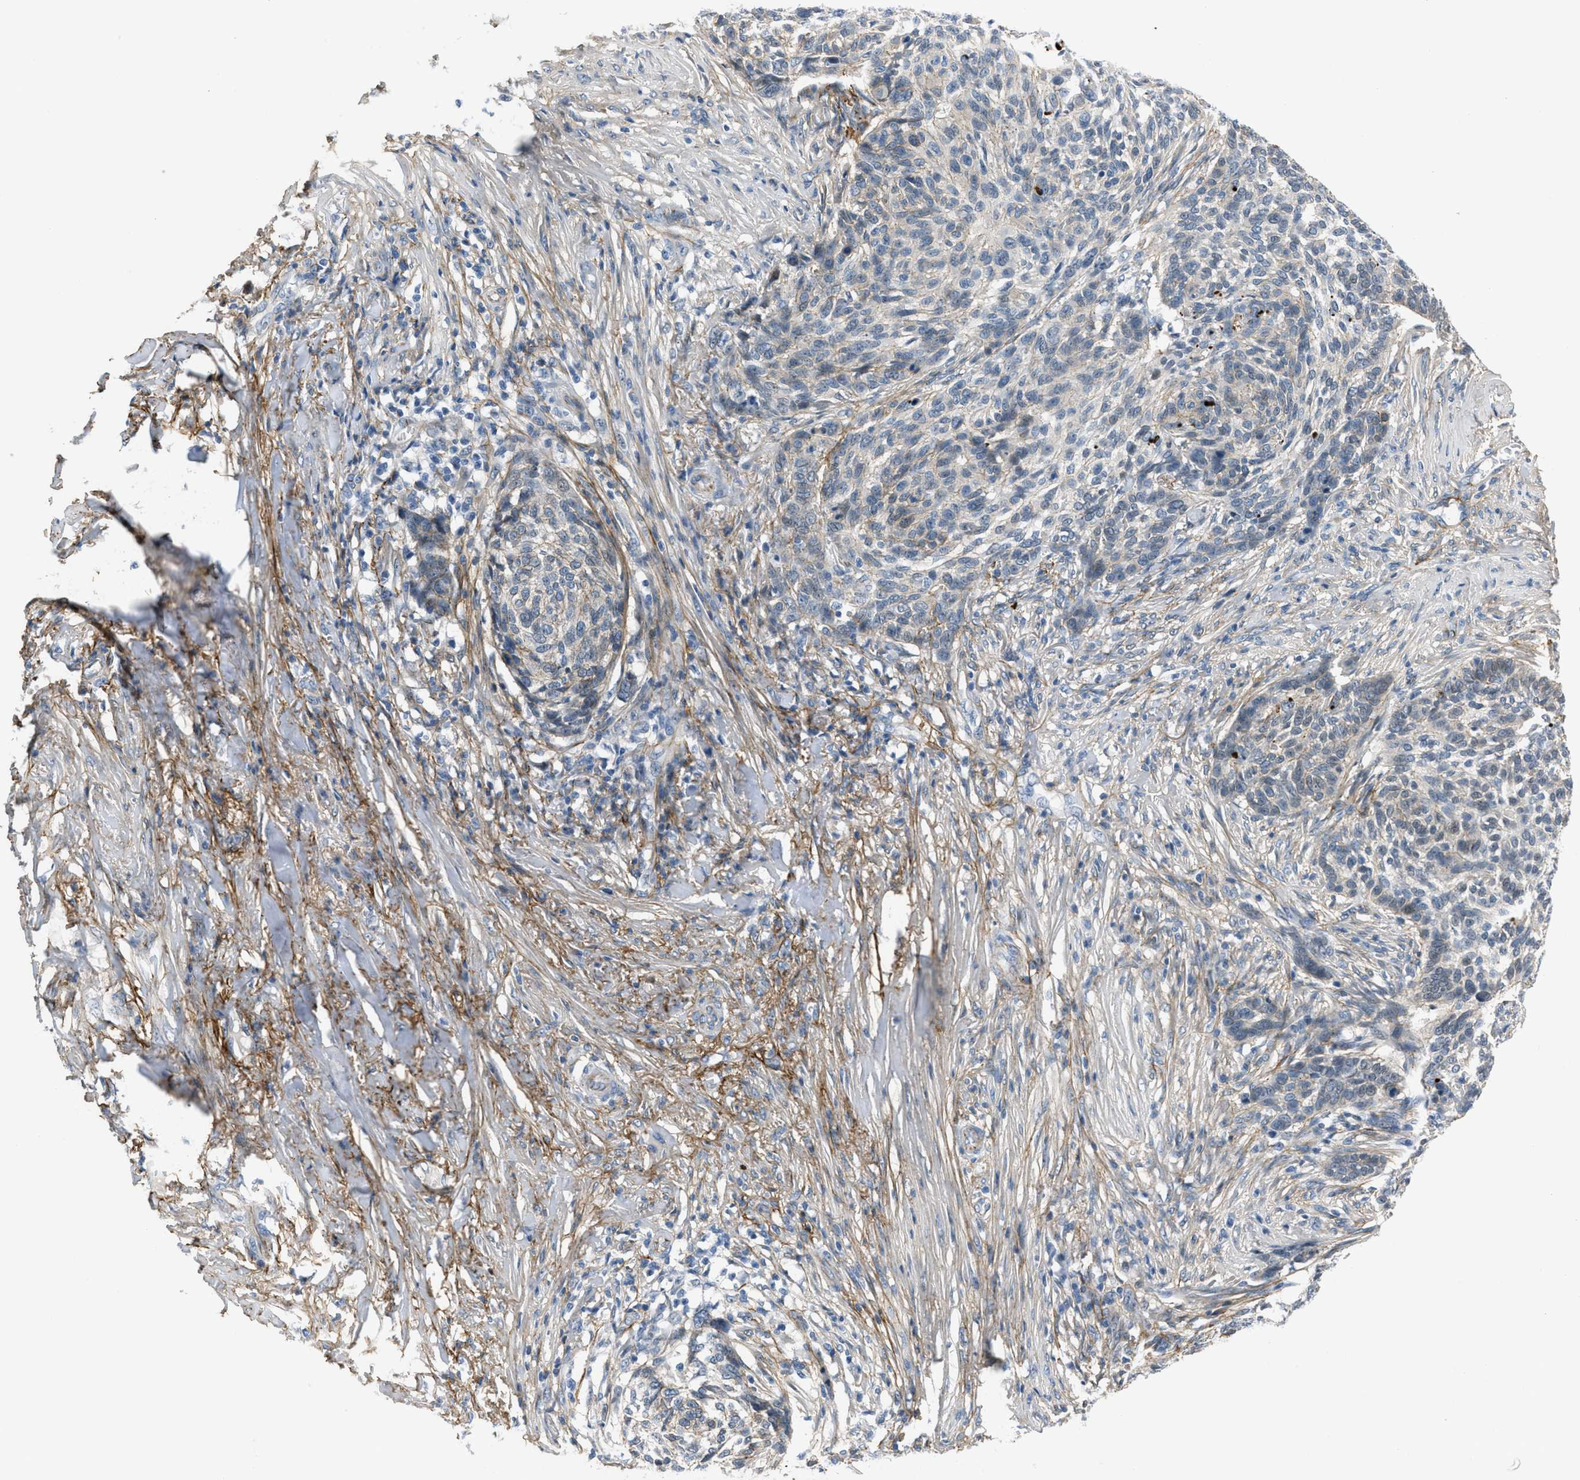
{"staining": {"intensity": "weak", "quantity": "<25%", "location": "cytoplasmic/membranous"}, "tissue": "skin cancer", "cell_type": "Tumor cells", "image_type": "cancer", "snomed": [{"axis": "morphology", "description": "Basal cell carcinoma"}, {"axis": "topography", "description": "Skin"}], "caption": "Human skin cancer stained for a protein using immunohistochemistry reveals no expression in tumor cells.", "gene": "FBN1", "patient": {"sex": "male", "age": 85}}